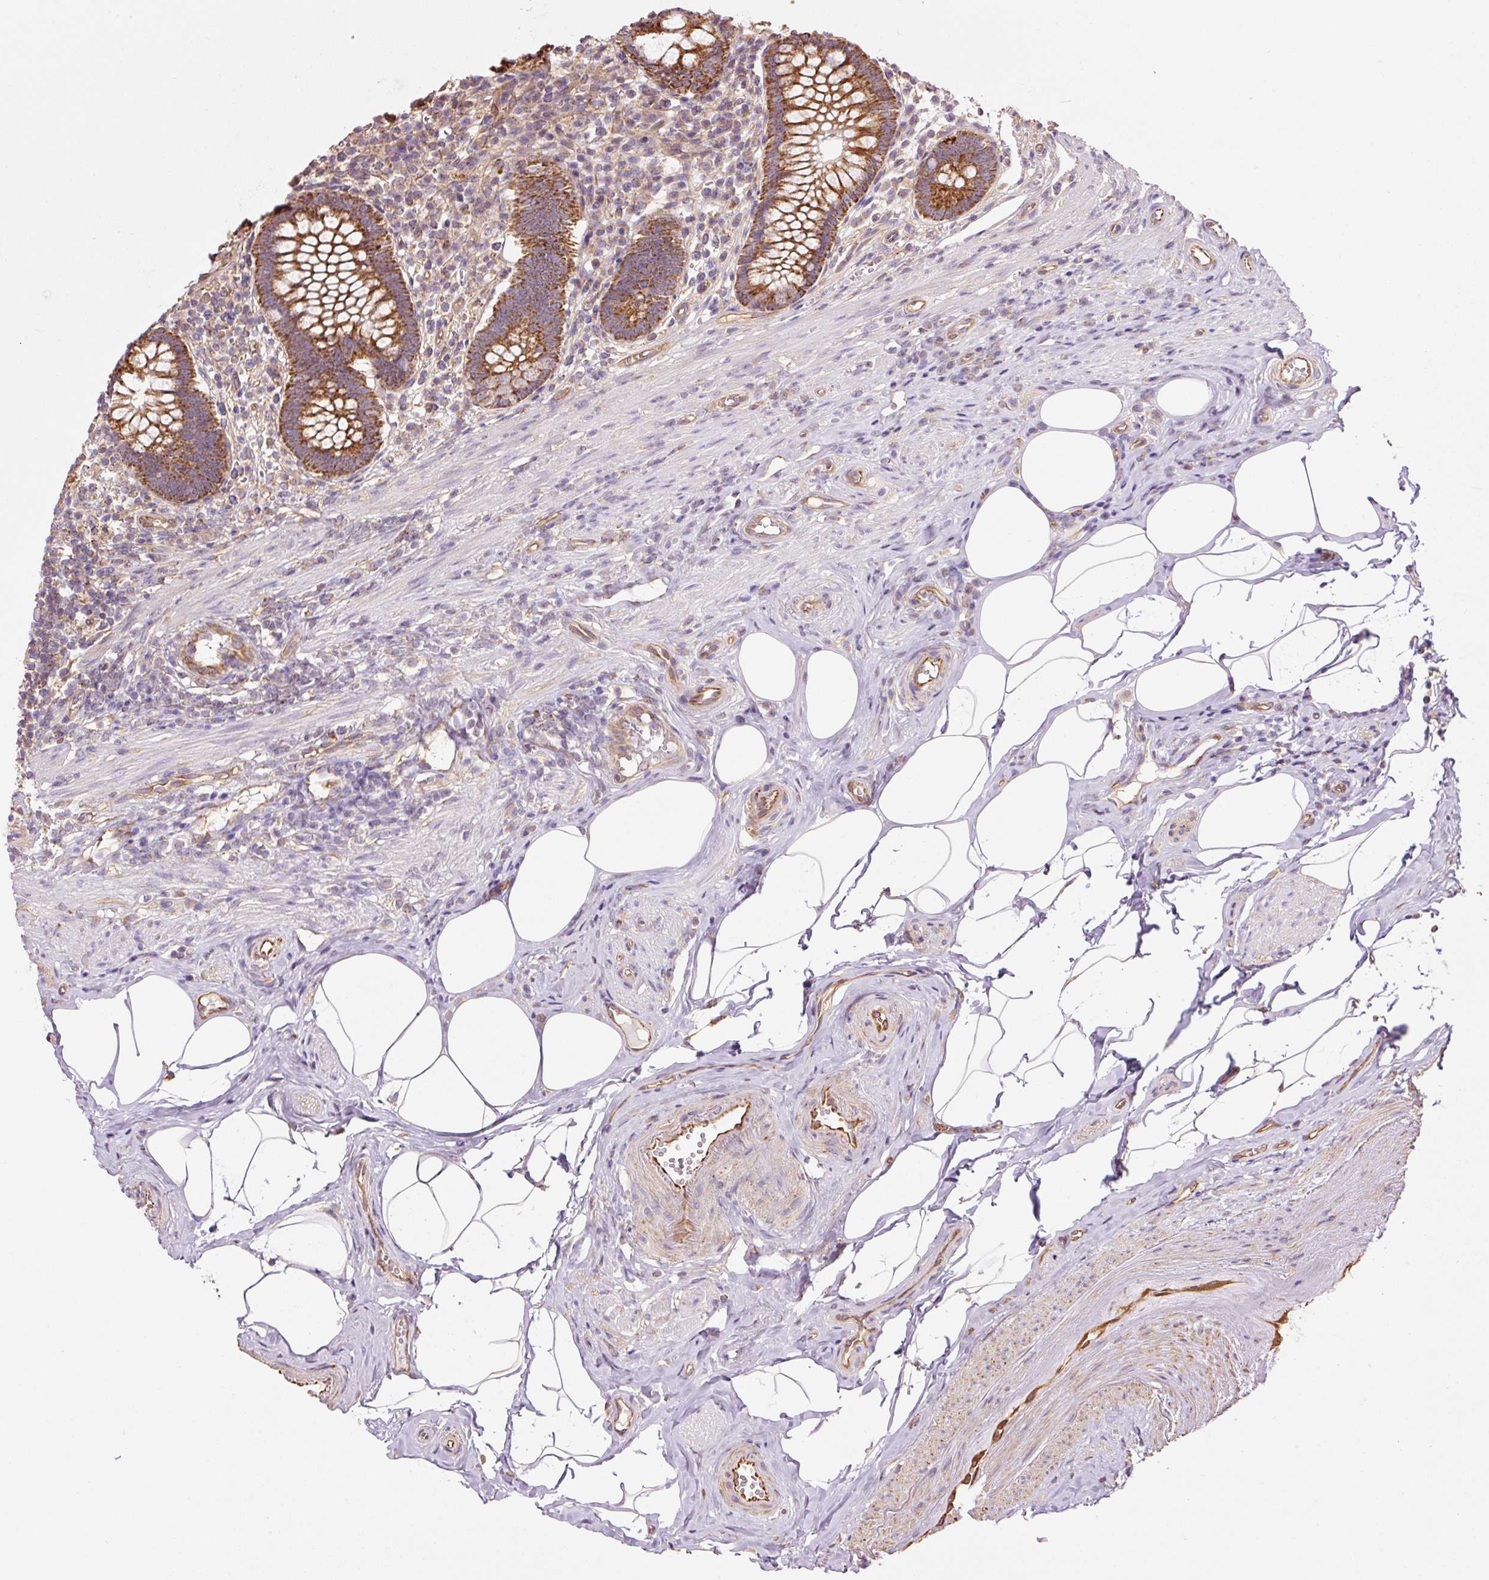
{"staining": {"intensity": "strong", "quantity": ">75%", "location": "cytoplasmic/membranous"}, "tissue": "appendix", "cell_type": "Glandular cells", "image_type": "normal", "snomed": [{"axis": "morphology", "description": "Normal tissue, NOS"}, {"axis": "topography", "description": "Appendix"}], "caption": "Immunohistochemical staining of benign human appendix reveals high levels of strong cytoplasmic/membranous staining in about >75% of glandular cells.", "gene": "PCK2", "patient": {"sex": "female", "age": 56}}